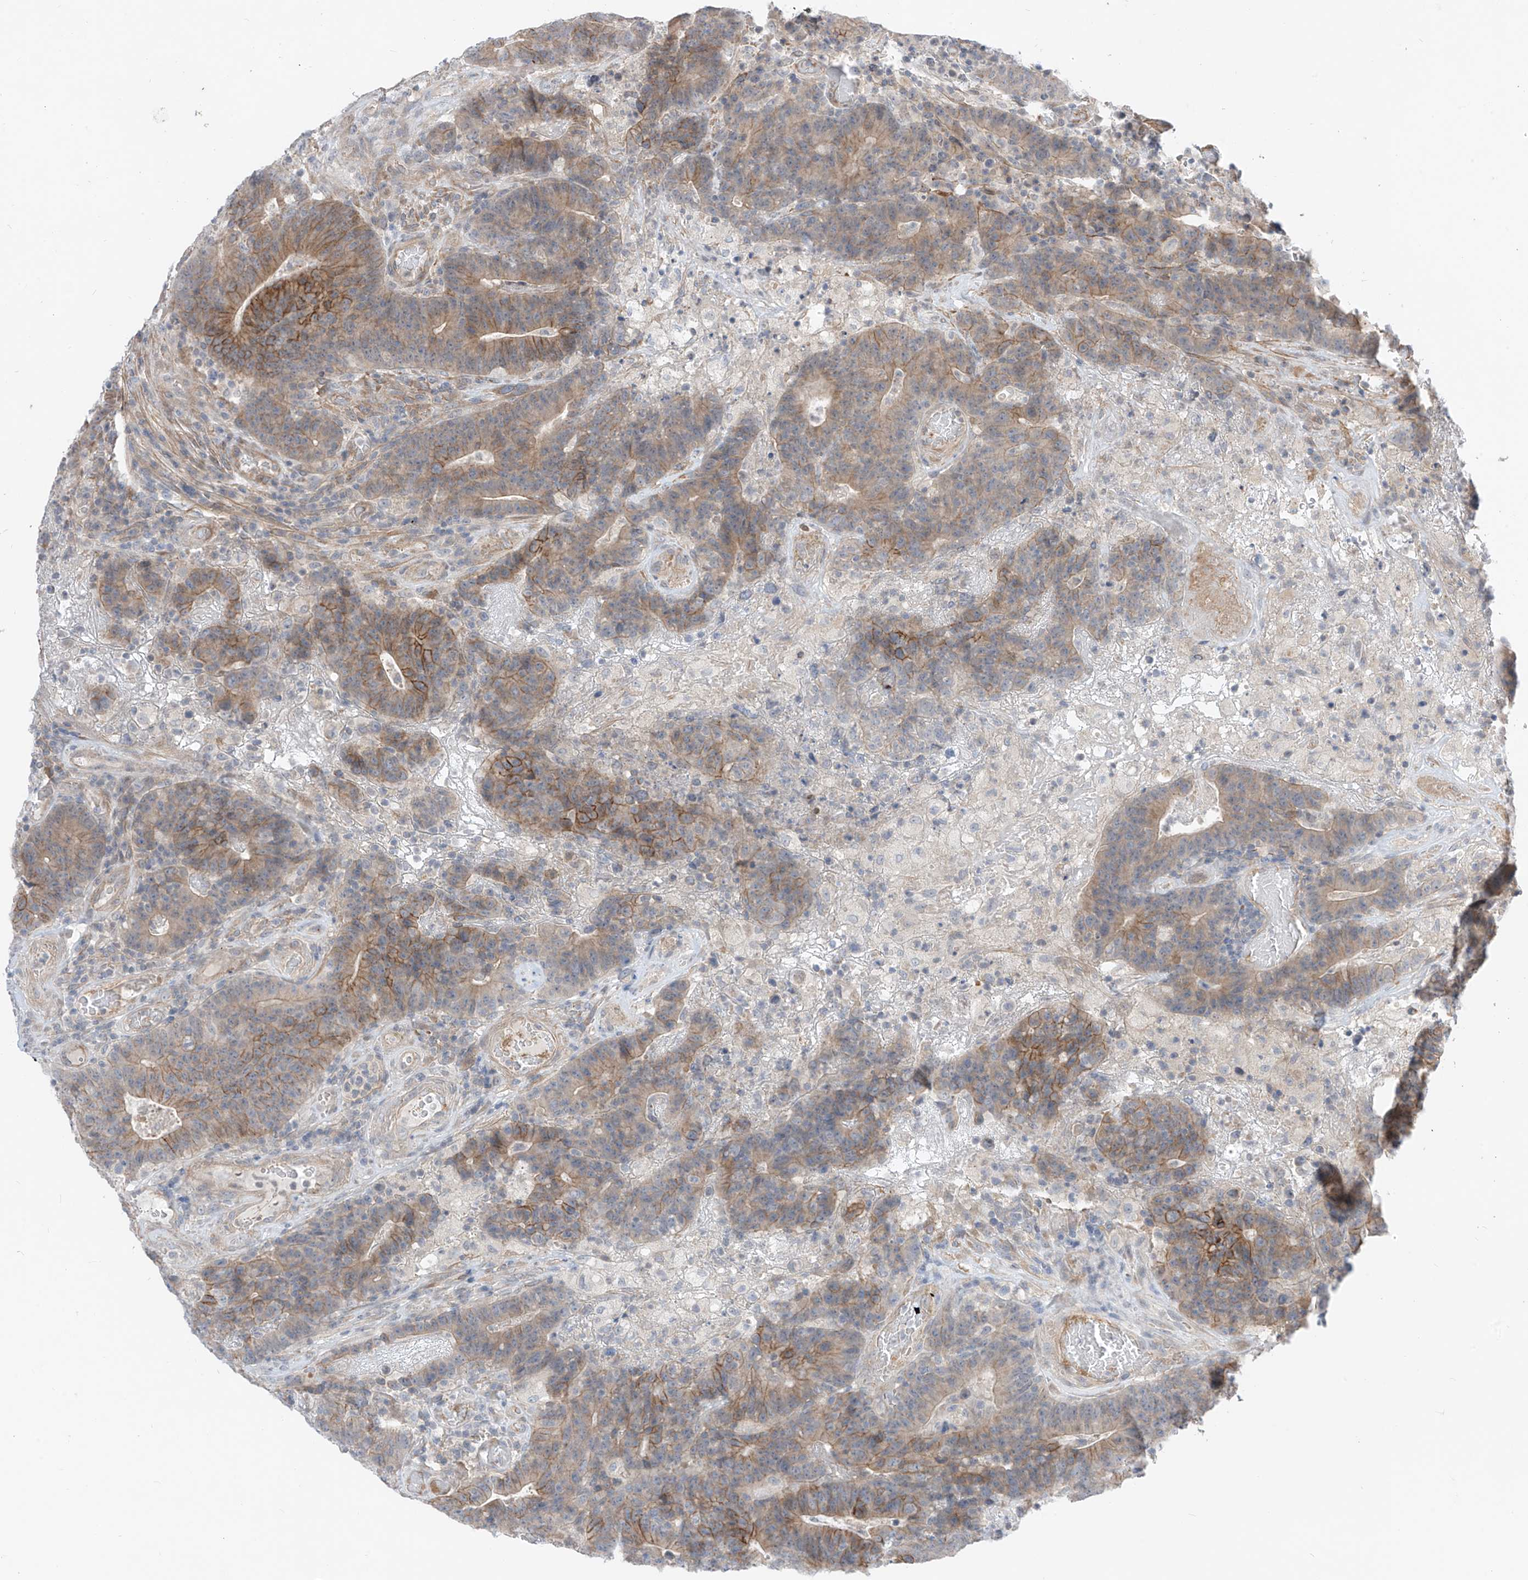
{"staining": {"intensity": "moderate", "quantity": ">75%", "location": "cytoplasmic/membranous"}, "tissue": "colorectal cancer", "cell_type": "Tumor cells", "image_type": "cancer", "snomed": [{"axis": "morphology", "description": "Normal tissue, NOS"}, {"axis": "morphology", "description": "Adenocarcinoma, NOS"}, {"axis": "topography", "description": "Colon"}], "caption": "Protein positivity by immunohistochemistry (IHC) exhibits moderate cytoplasmic/membranous positivity in approximately >75% of tumor cells in adenocarcinoma (colorectal).", "gene": "ABLIM2", "patient": {"sex": "female", "age": 75}}